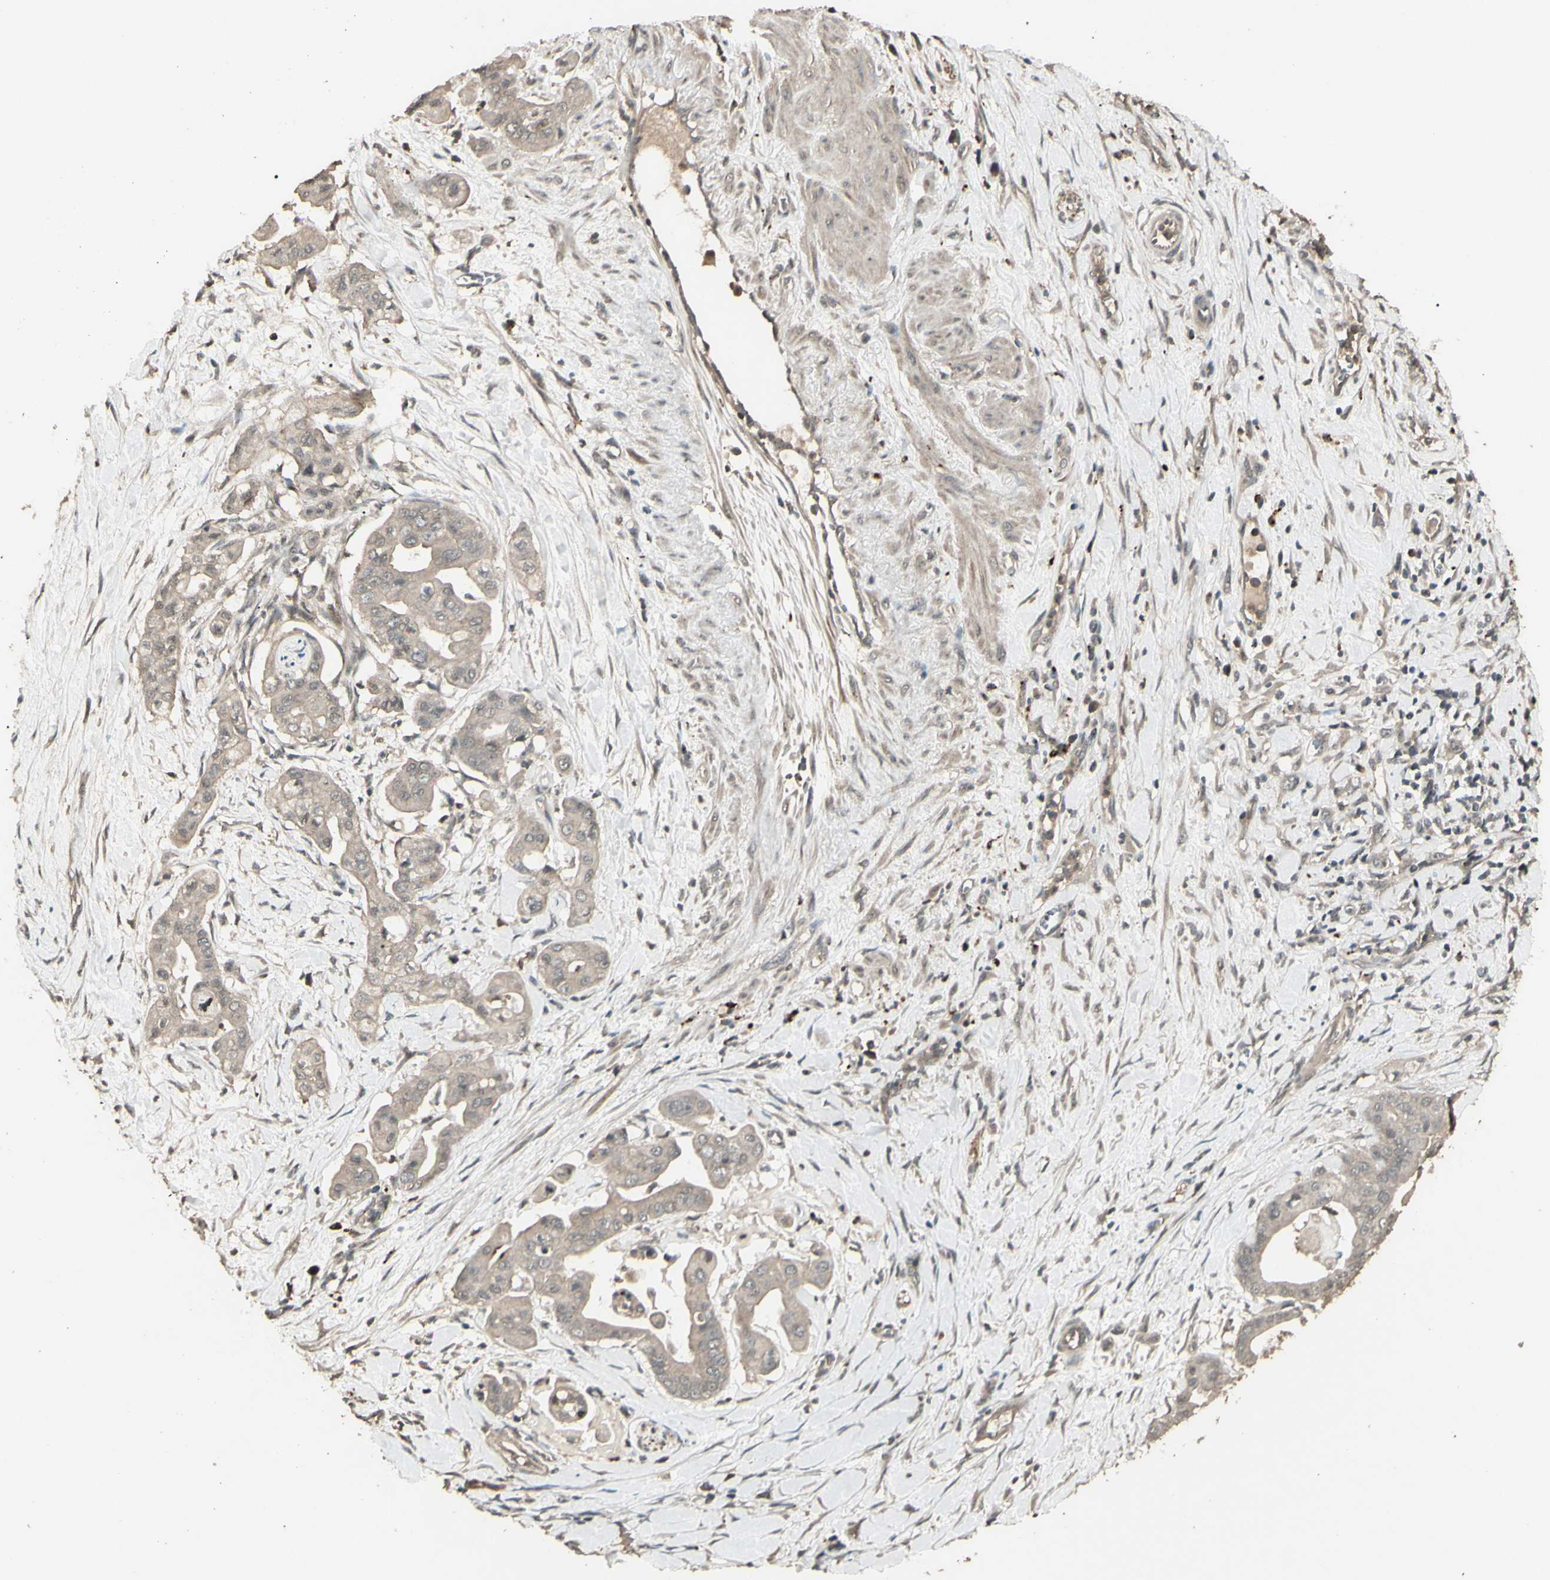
{"staining": {"intensity": "weak", "quantity": ">75%", "location": "cytoplasmic/membranous"}, "tissue": "pancreatic cancer", "cell_type": "Tumor cells", "image_type": "cancer", "snomed": [{"axis": "morphology", "description": "Adenocarcinoma, NOS"}, {"axis": "topography", "description": "Pancreas"}], "caption": "About >75% of tumor cells in human adenocarcinoma (pancreatic) demonstrate weak cytoplasmic/membranous protein positivity as visualized by brown immunohistochemical staining.", "gene": "GNAS", "patient": {"sex": "female", "age": 75}}